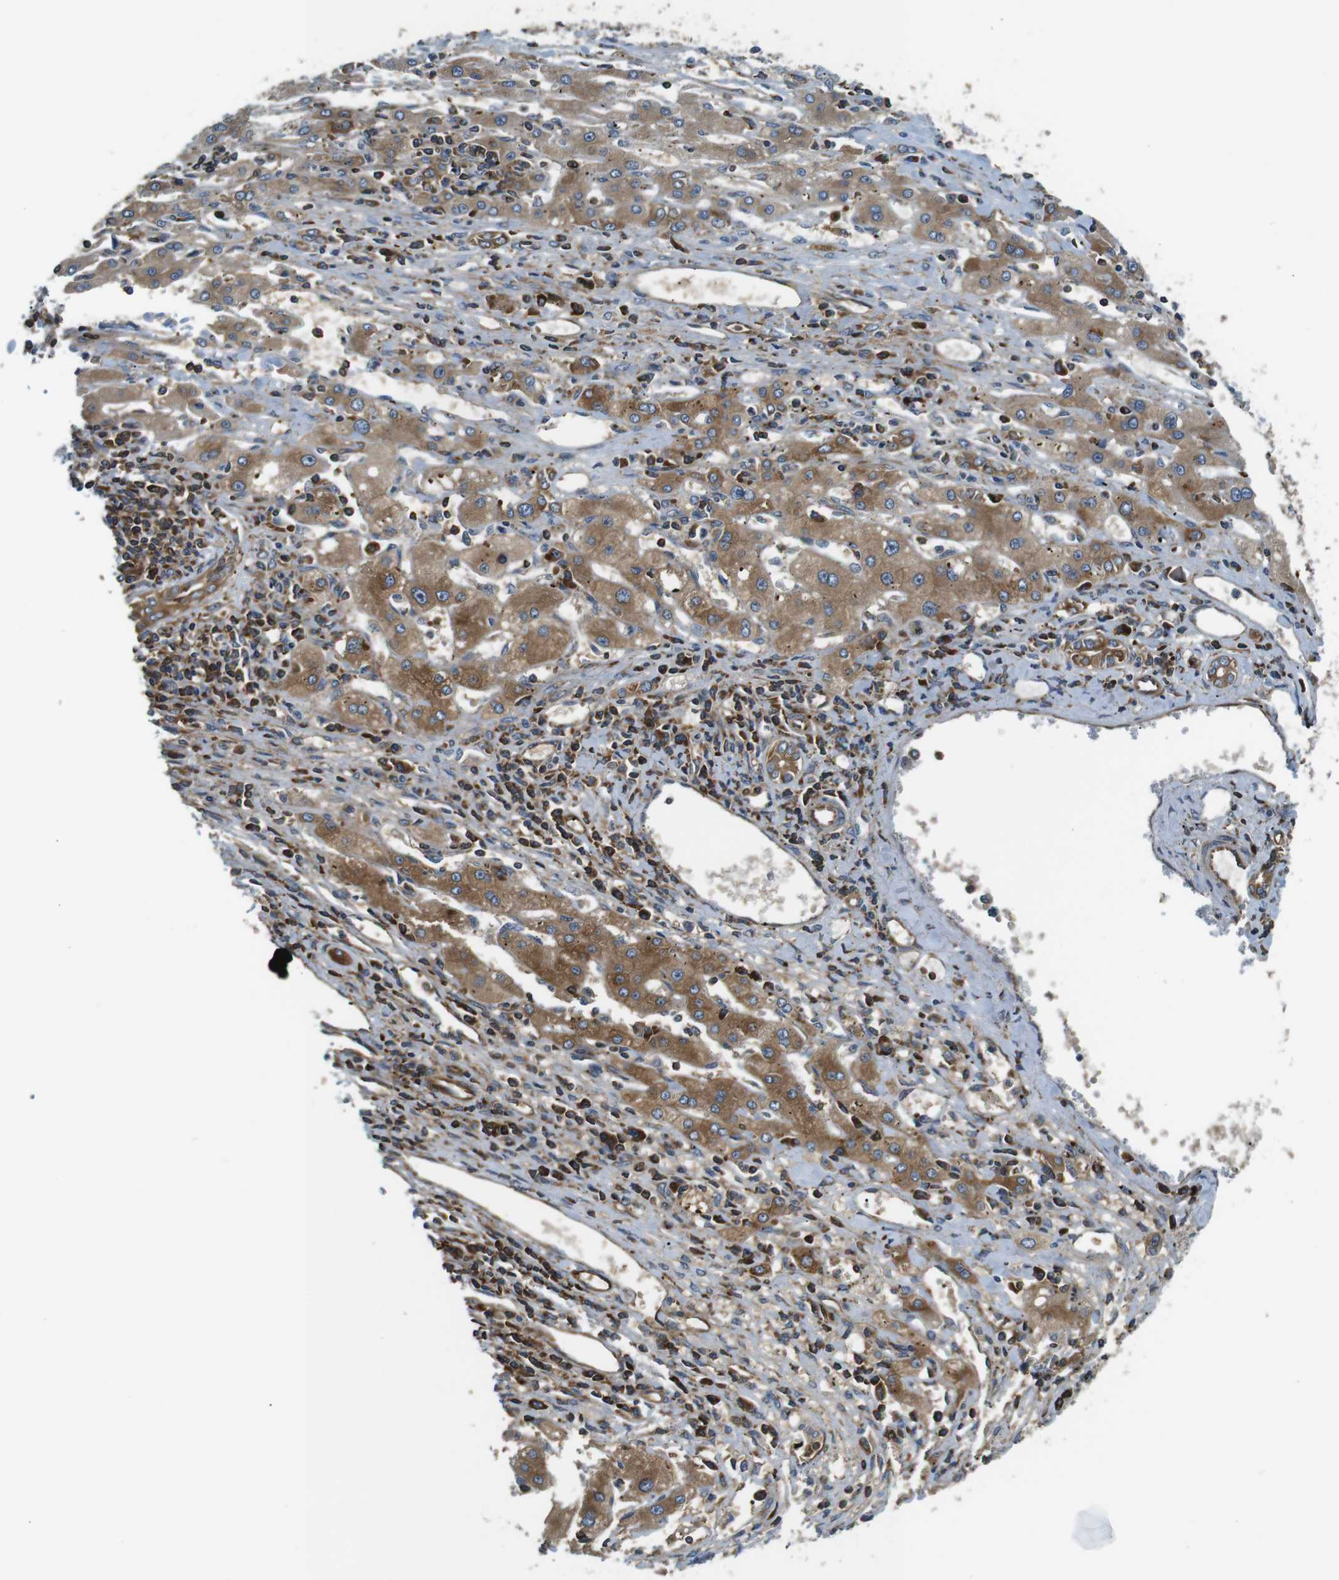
{"staining": {"intensity": "moderate", "quantity": ">75%", "location": "cytoplasmic/membranous"}, "tissue": "liver cancer", "cell_type": "Tumor cells", "image_type": "cancer", "snomed": [{"axis": "morphology", "description": "Carcinoma, Hepatocellular, NOS"}, {"axis": "topography", "description": "Liver"}], "caption": "Hepatocellular carcinoma (liver) tissue demonstrates moderate cytoplasmic/membranous positivity in about >75% of tumor cells, visualized by immunohistochemistry.", "gene": "TSC1", "patient": {"sex": "male", "age": 72}}